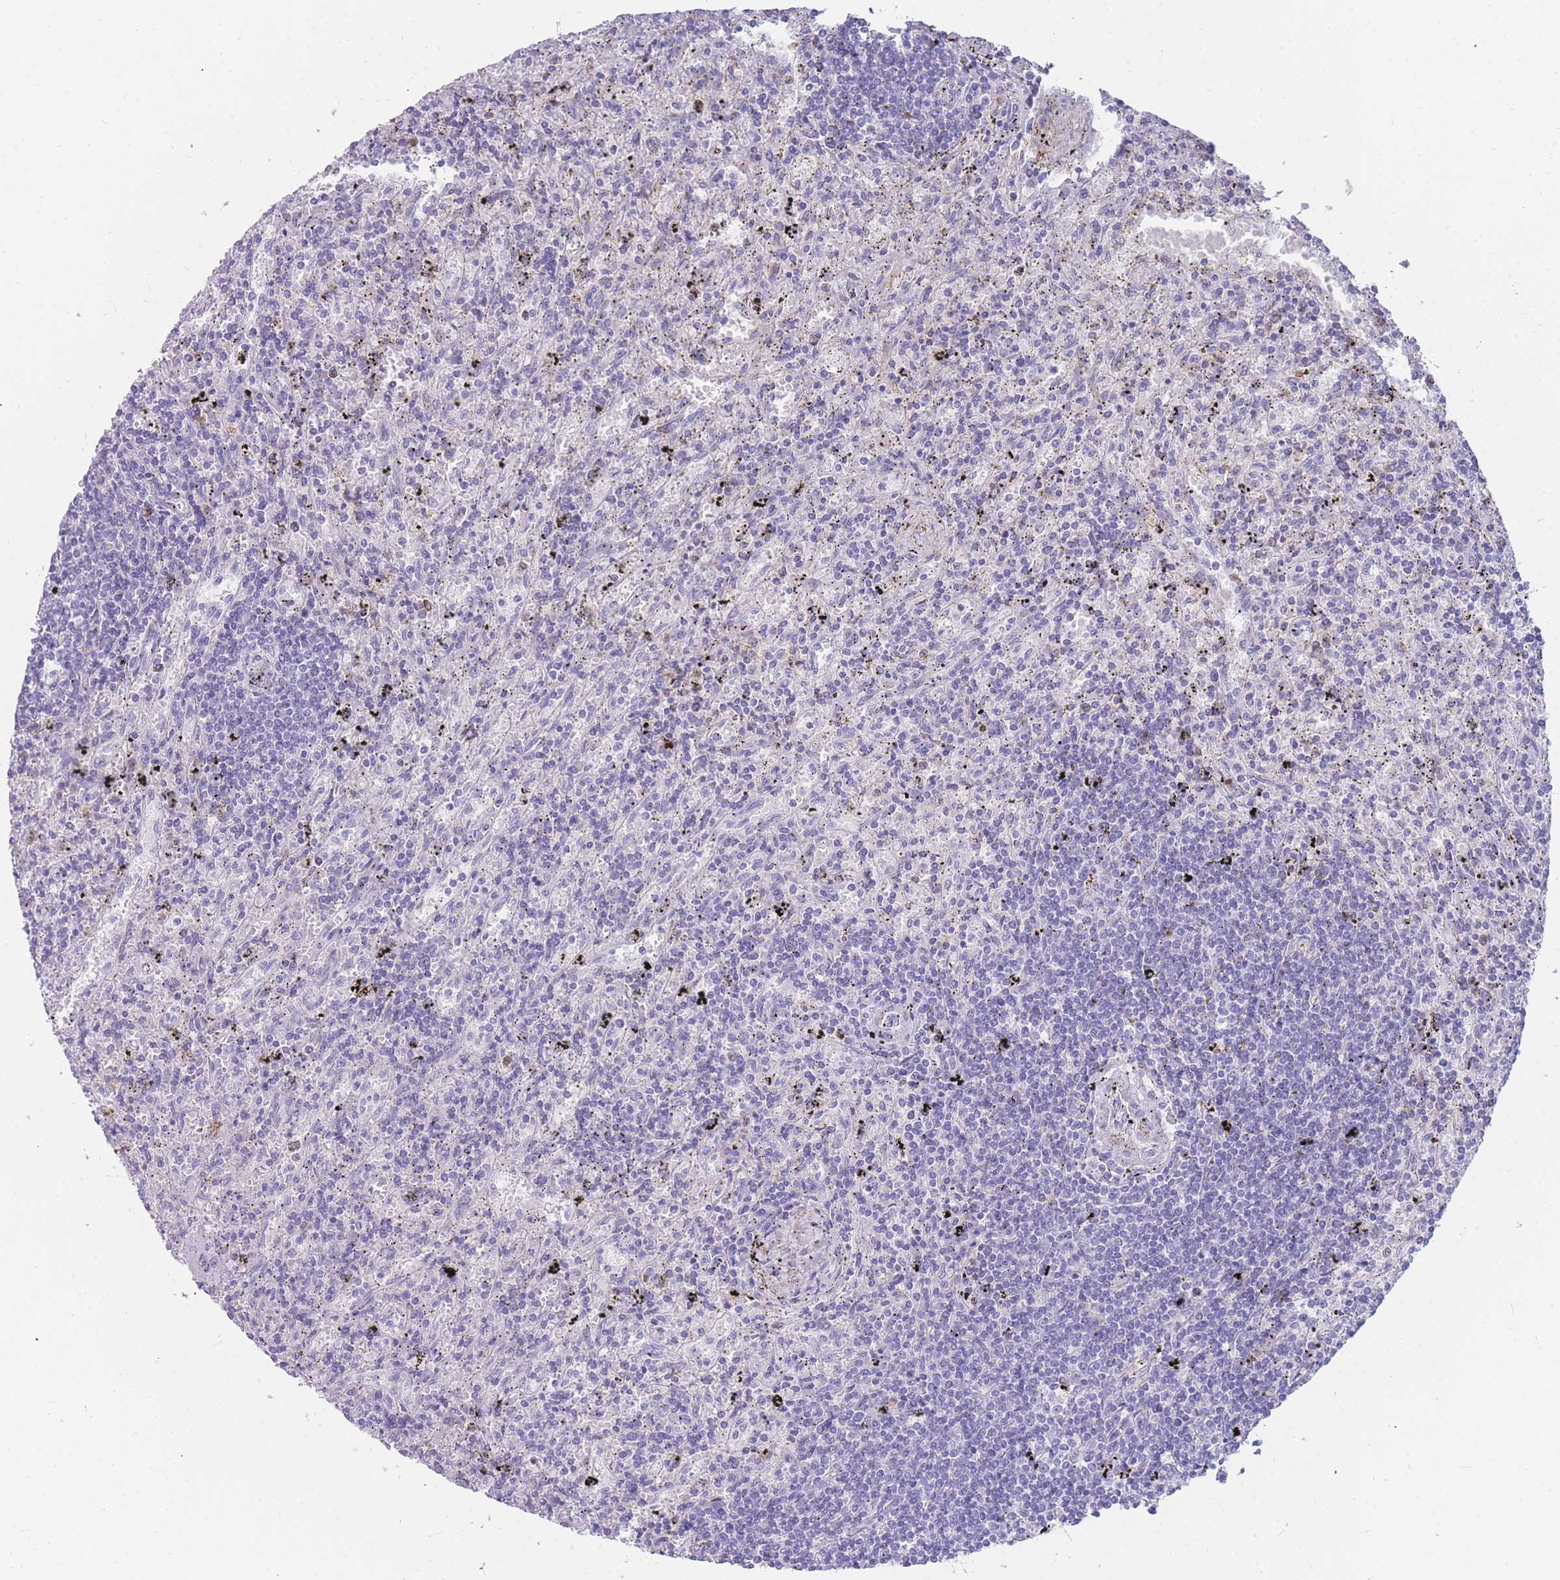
{"staining": {"intensity": "negative", "quantity": "none", "location": "none"}, "tissue": "lymphoma", "cell_type": "Tumor cells", "image_type": "cancer", "snomed": [{"axis": "morphology", "description": "Malignant lymphoma, non-Hodgkin's type, Low grade"}, {"axis": "topography", "description": "Spleen"}], "caption": "Protein analysis of malignant lymphoma, non-Hodgkin's type (low-grade) displays no significant staining in tumor cells.", "gene": "NKX1-2", "patient": {"sex": "male", "age": 76}}